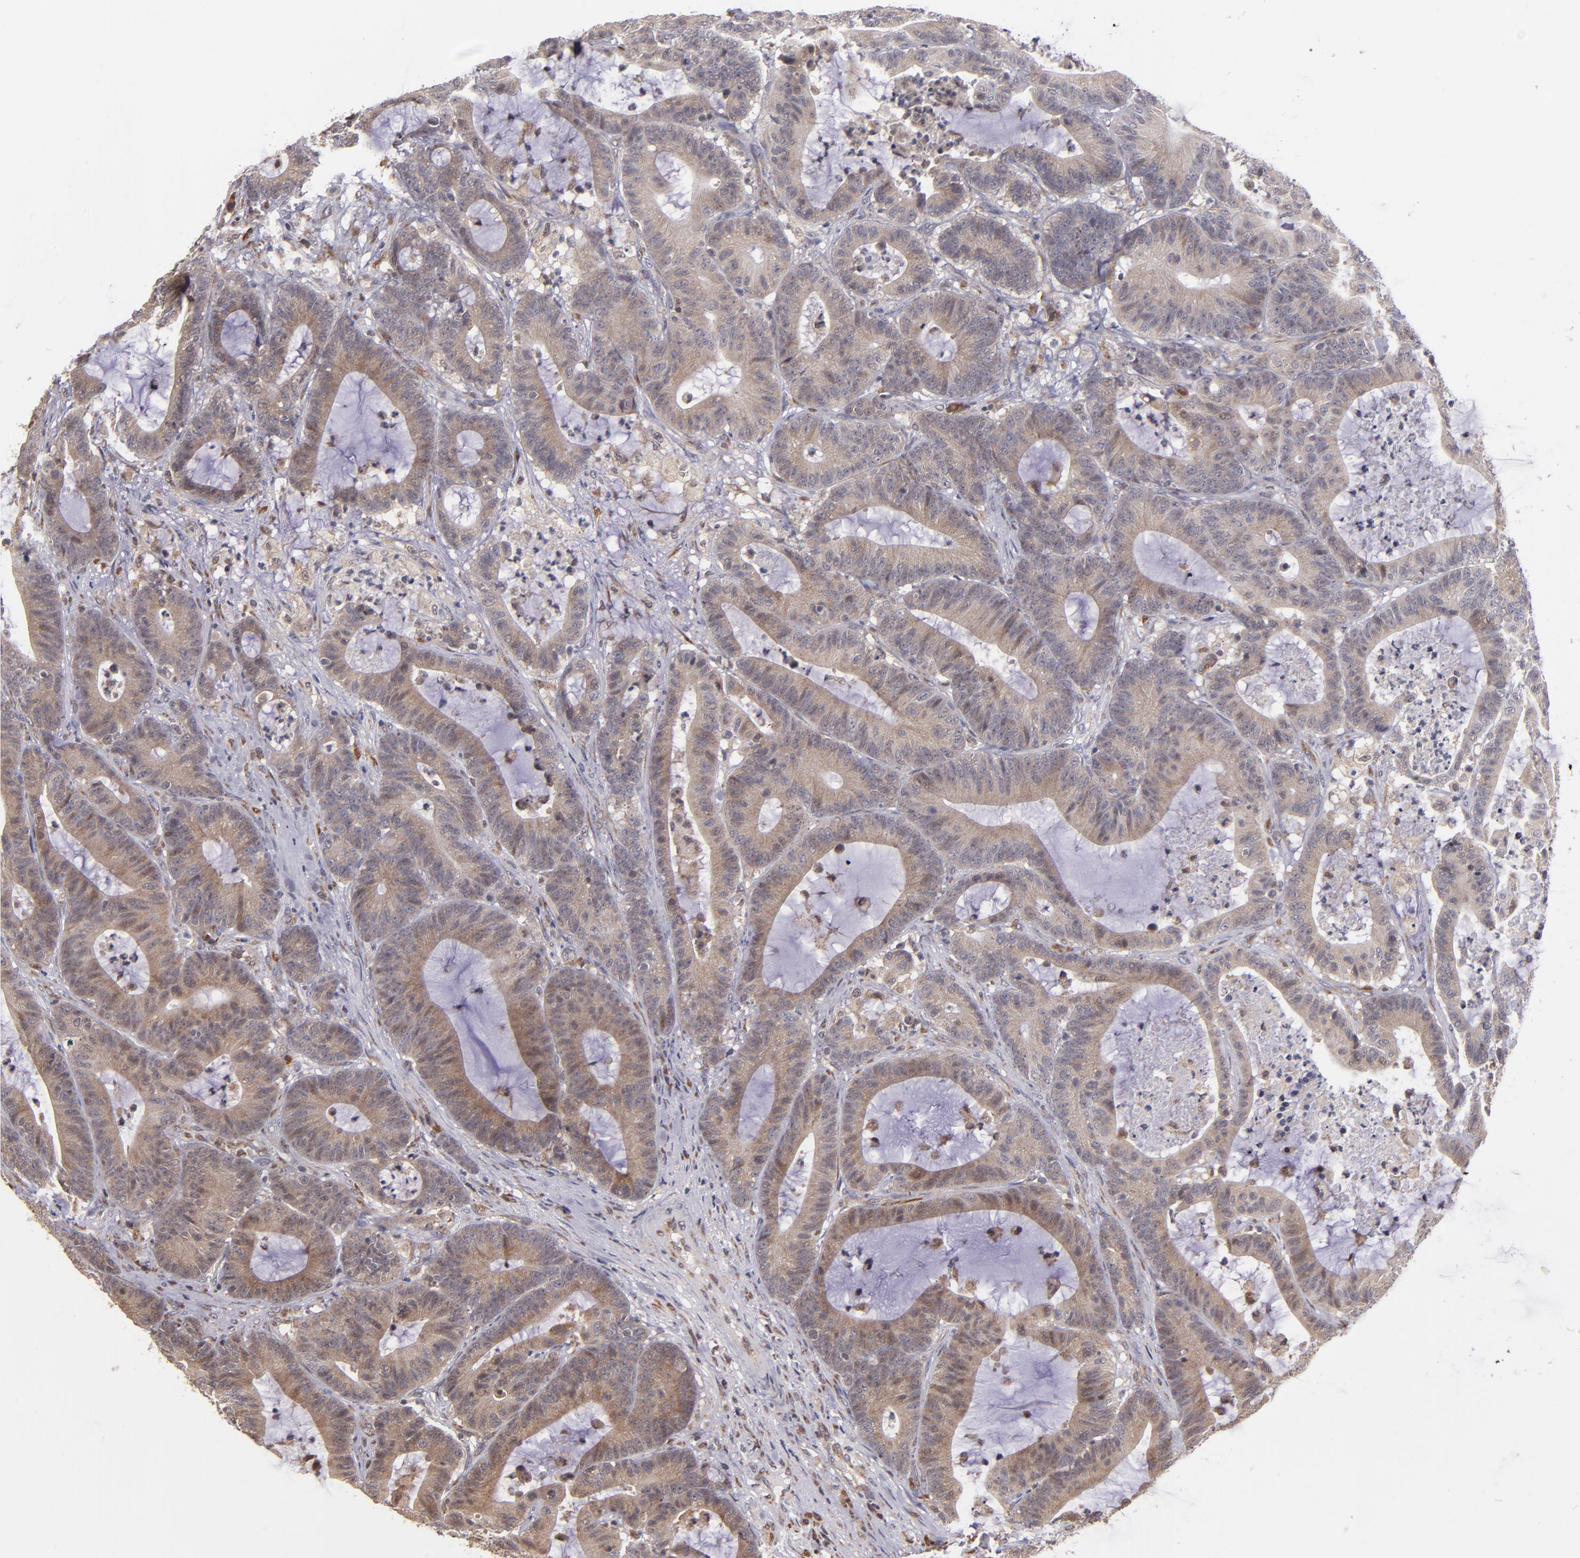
{"staining": {"intensity": "moderate", "quantity": ">75%", "location": "cytoplasmic/membranous"}, "tissue": "colorectal cancer", "cell_type": "Tumor cells", "image_type": "cancer", "snomed": [{"axis": "morphology", "description": "Adenocarcinoma, NOS"}, {"axis": "topography", "description": "Colon"}], "caption": "There is medium levels of moderate cytoplasmic/membranous staining in tumor cells of colorectal adenocarcinoma, as demonstrated by immunohistochemical staining (brown color).", "gene": "CASP1", "patient": {"sex": "female", "age": 84}}